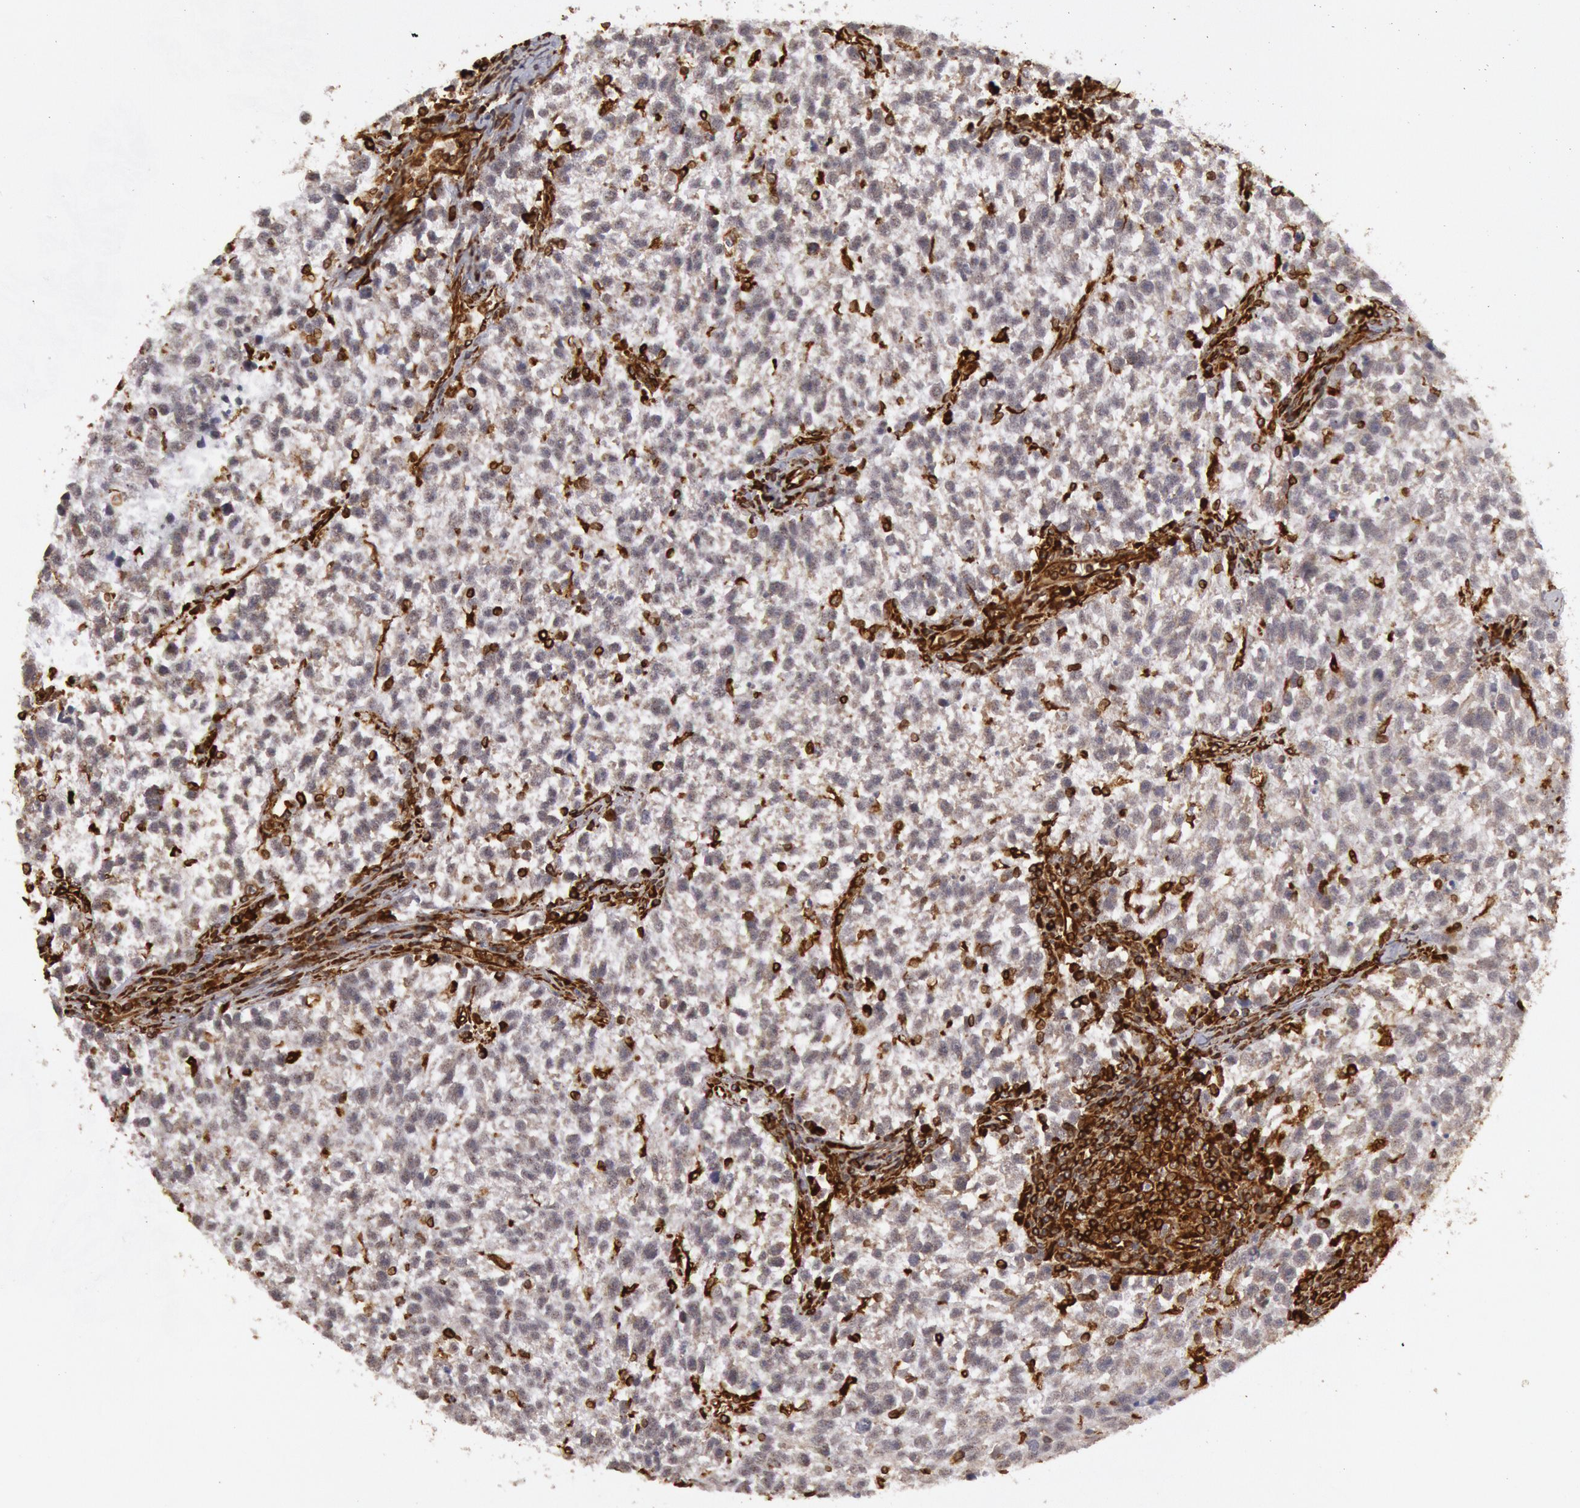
{"staining": {"intensity": "negative", "quantity": "none", "location": "none"}, "tissue": "testis cancer", "cell_type": "Tumor cells", "image_type": "cancer", "snomed": [{"axis": "morphology", "description": "Seminoma, NOS"}, {"axis": "topography", "description": "Testis"}], "caption": "The photomicrograph displays no significant positivity in tumor cells of testis cancer (seminoma).", "gene": "TAP2", "patient": {"sex": "male", "age": 38}}